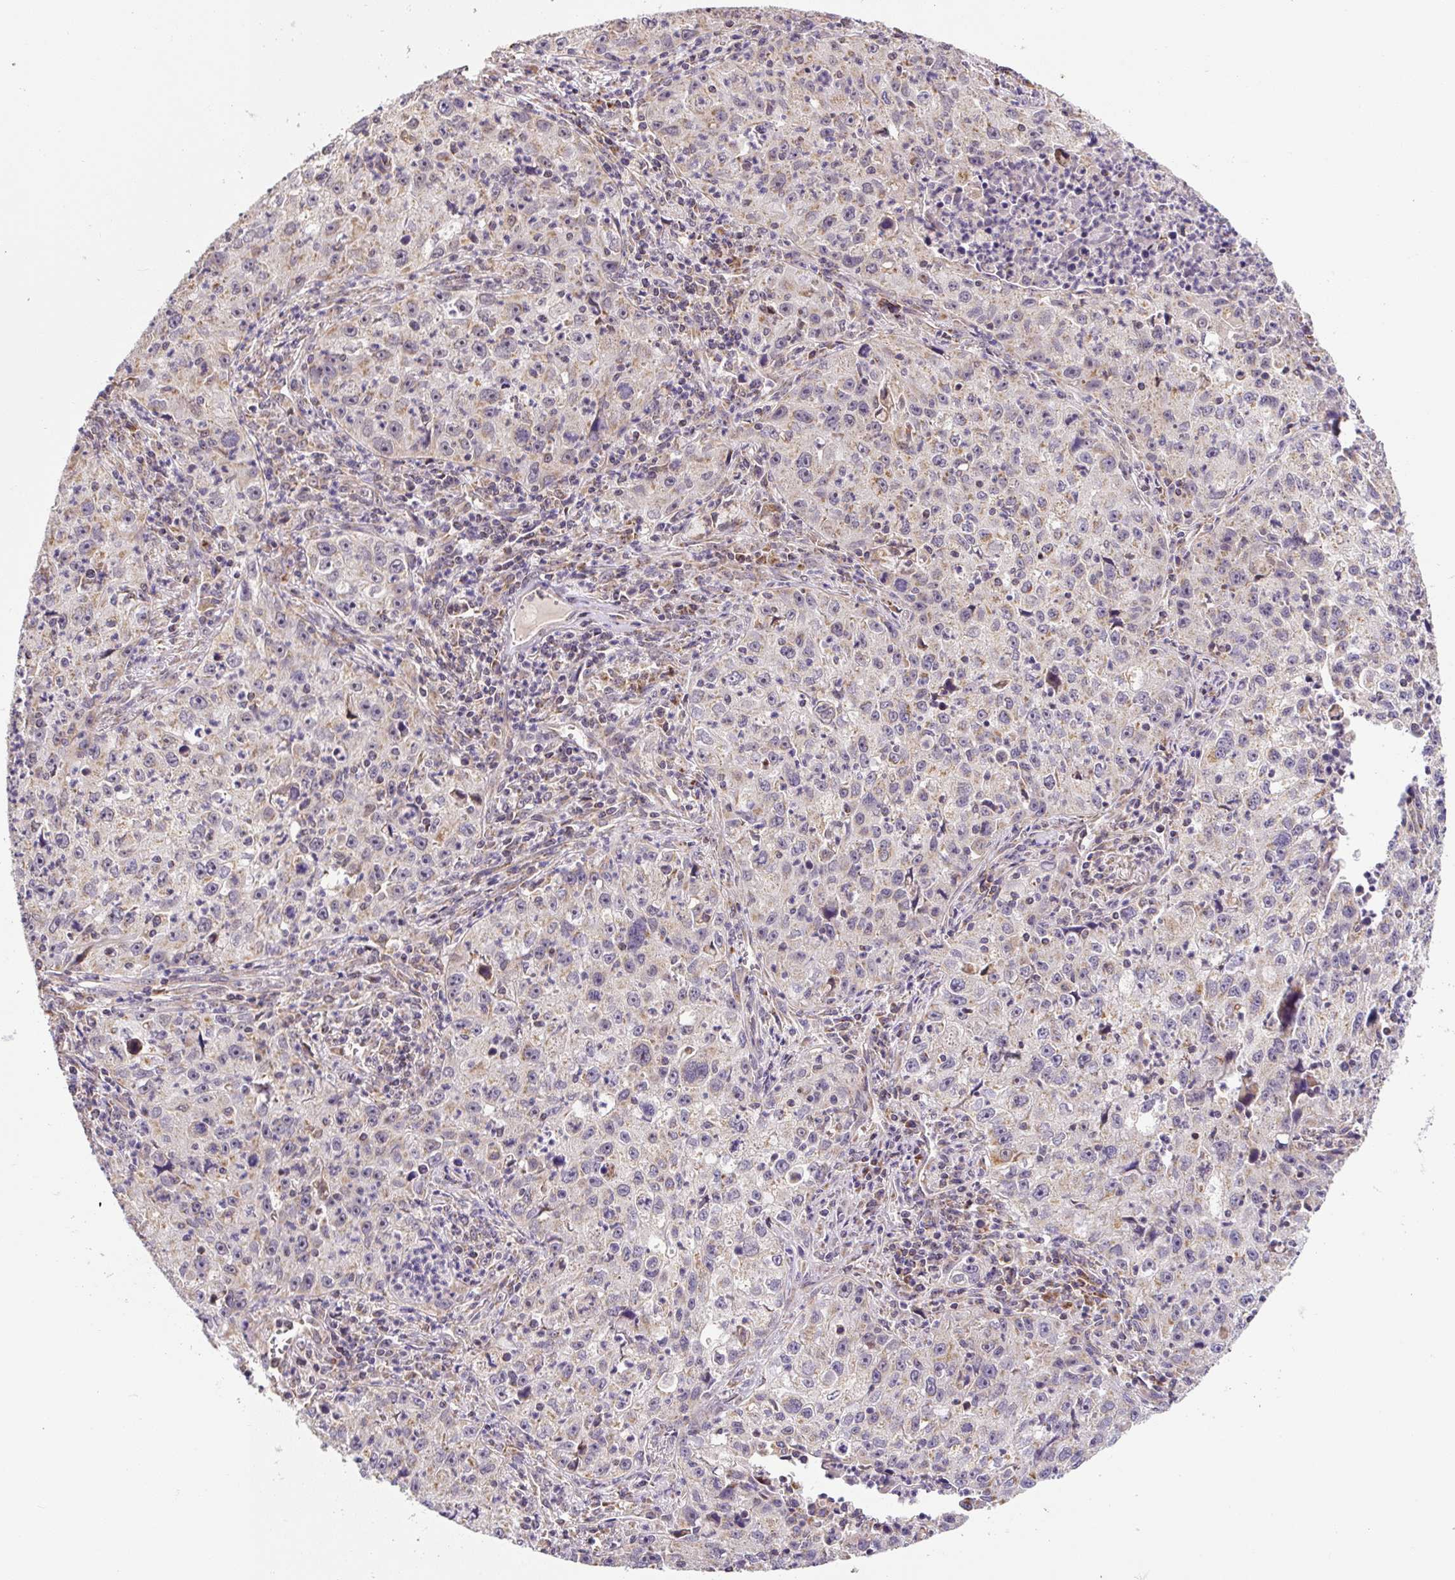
{"staining": {"intensity": "weak", "quantity": "25%-75%", "location": "cytoplasmic/membranous"}, "tissue": "lung cancer", "cell_type": "Tumor cells", "image_type": "cancer", "snomed": [{"axis": "morphology", "description": "Squamous cell carcinoma, NOS"}, {"axis": "topography", "description": "Lung"}], "caption": "A photomicrograph showing weak cytoplasmic/membranous positivity in about 25%-75% of tumor cells in lung cancer, as visualized by brown immunohistochemical staining.", "gene": "MFSD9", "patient": {"sex": "male", "age": 71}}